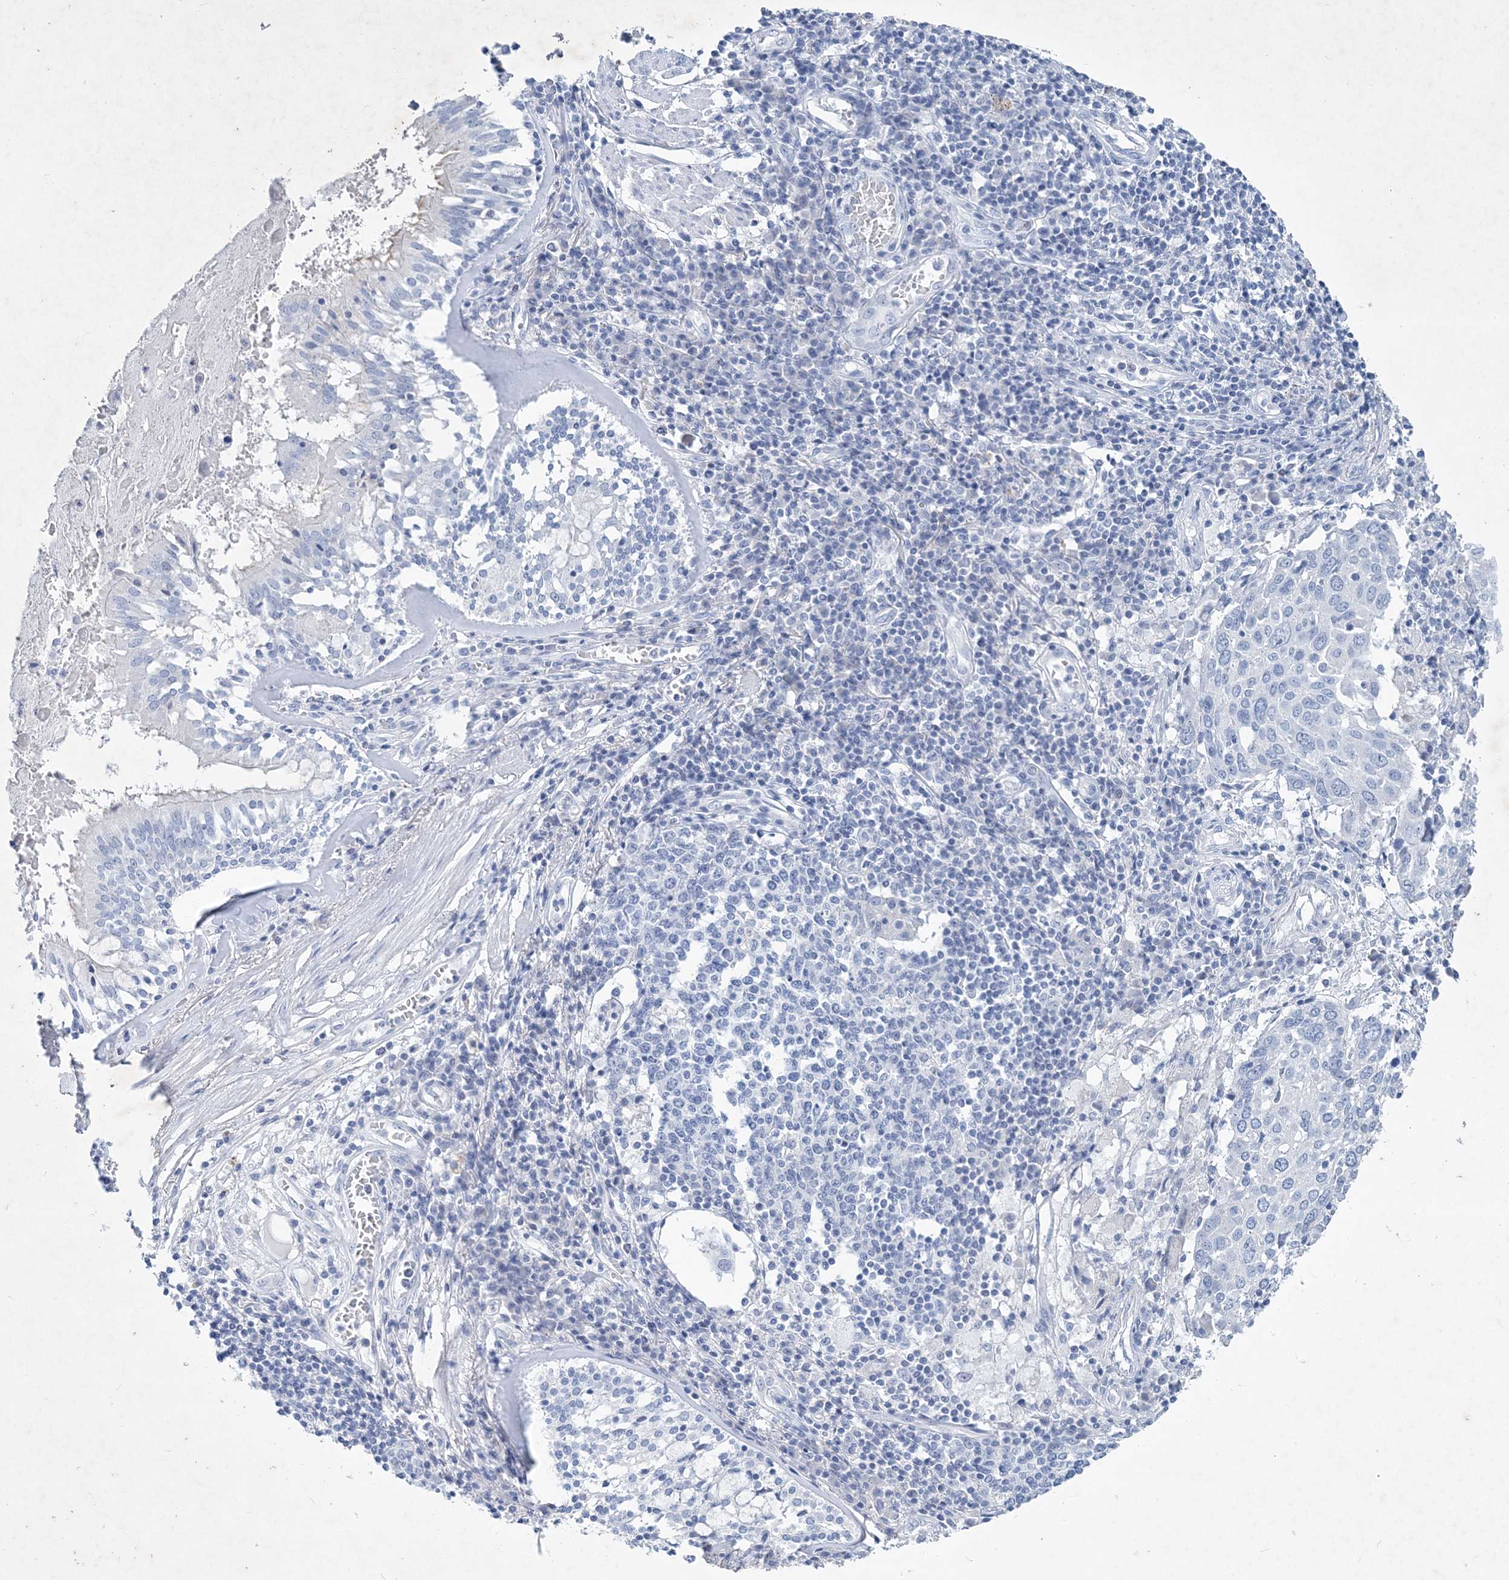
{"staining": {"intensity": "negative", "quantity": "none", "location": "none"}, "tissue": "lung cancer", "cell_type": "Tumor cells", "image_type": "cancer", "snomed": [{"axis": "morphology", "description": "Squamous cell carcinoma, NOS"}, {"axis": "topography", "description": "Lung"}], "caption": "High power microscopy image of an IHC photomicrograph of lung squamous cell carcinoma, revealing no significant staining in tumor cells.", "gene": "COPS8", "patient": {"sex": "male", "age": 65}}